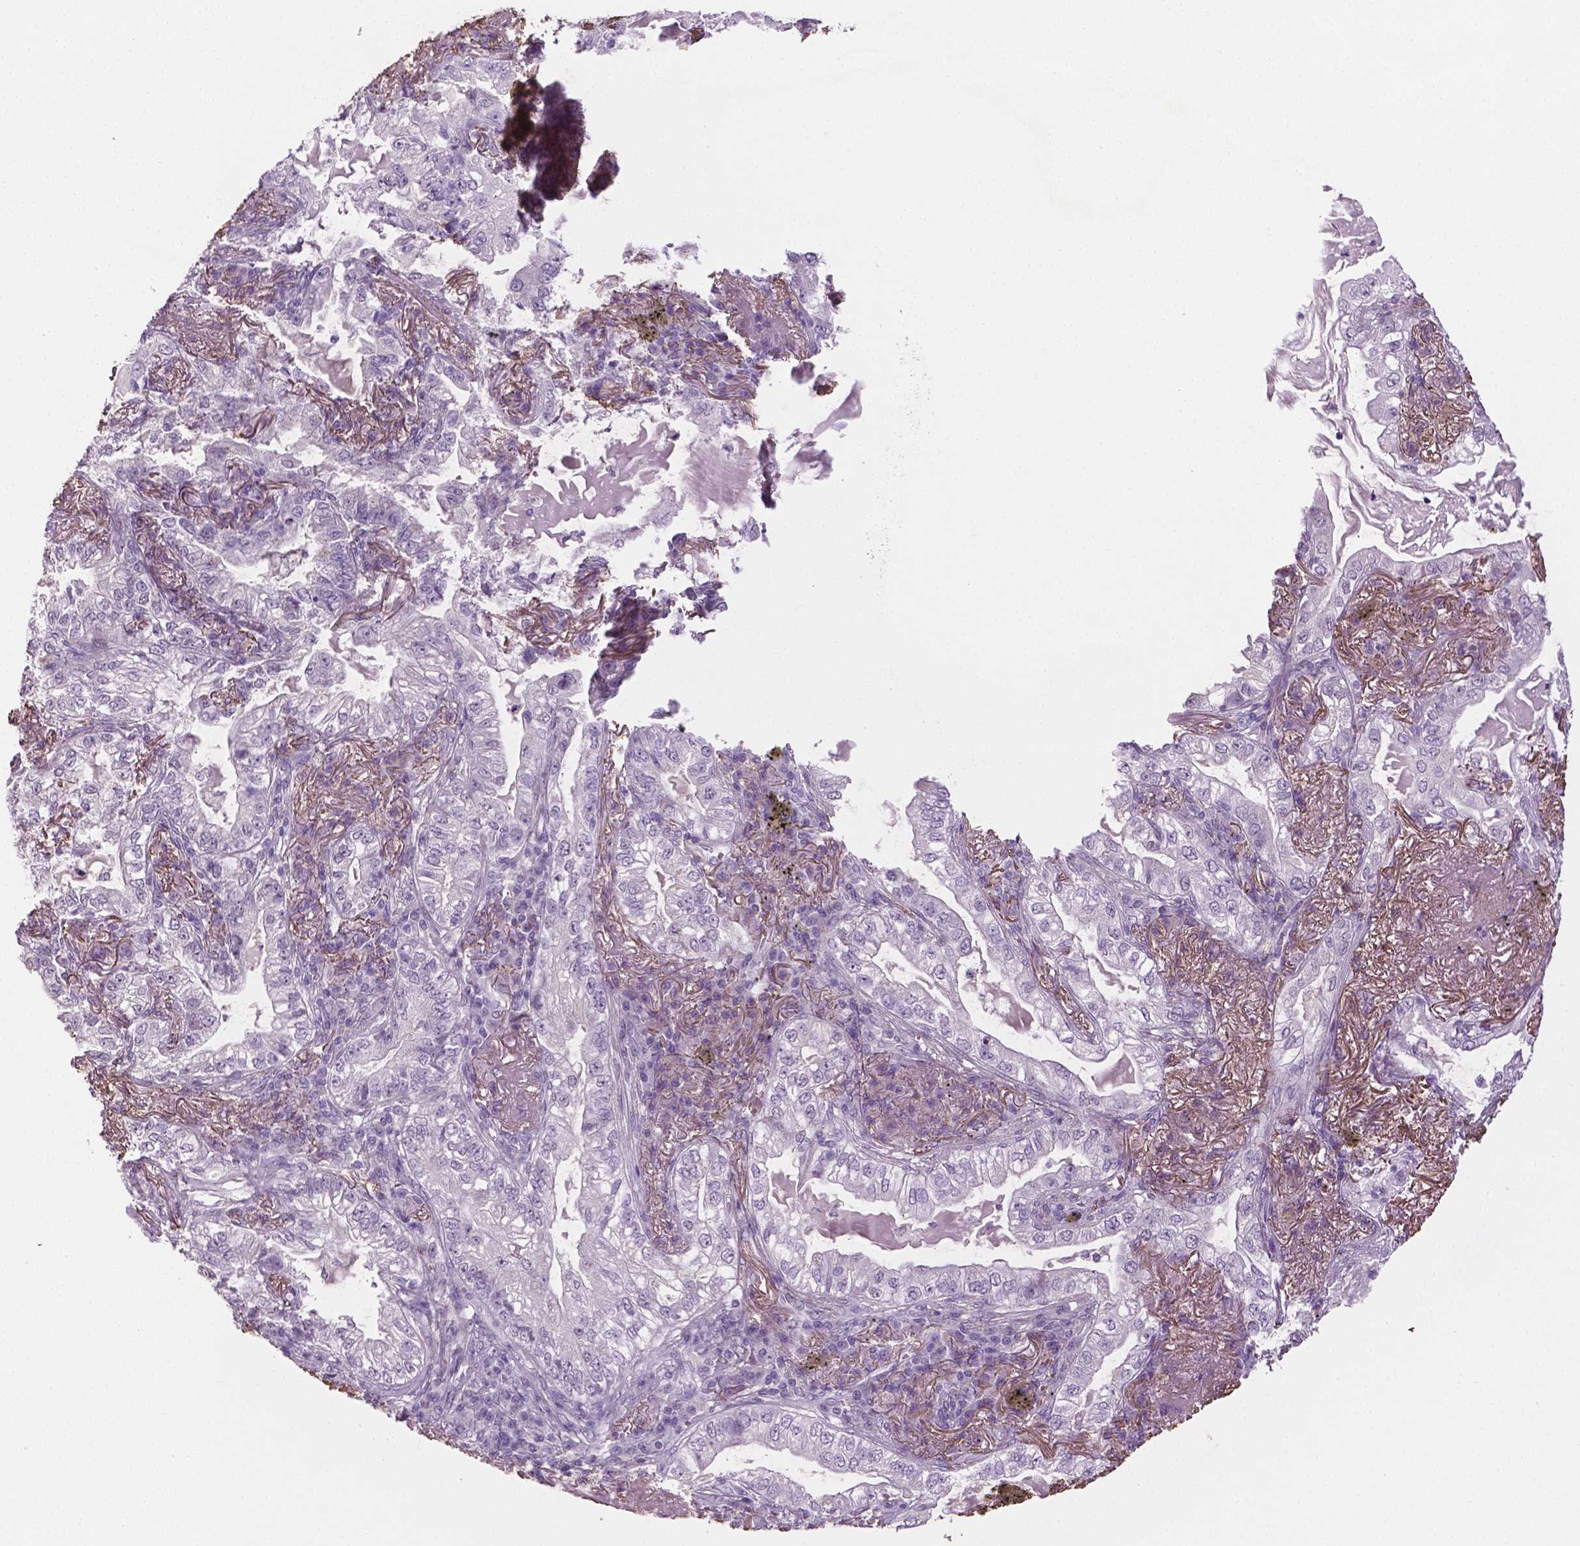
{"staining": {"intensity": "negative", "quantity": "none", "location": "none"}, "tissue": "lung cancer", "cell_type": "Tumor cells", "image_type": "cancer", "snomed": [{"axis": "morphology", "description": "Adenocarcinoma, NOS"}, {"axis": "topography", "description": "Lung"}], "caption": "Tumor cells are negative for protein expression in human adenocarcinoma (lung). The staining is performed using DAB brown chromogen with nuclei counter-stained in using hematoxylin.", "gene": "DLG2", "patient": {"sex": "female", "age": 73}}